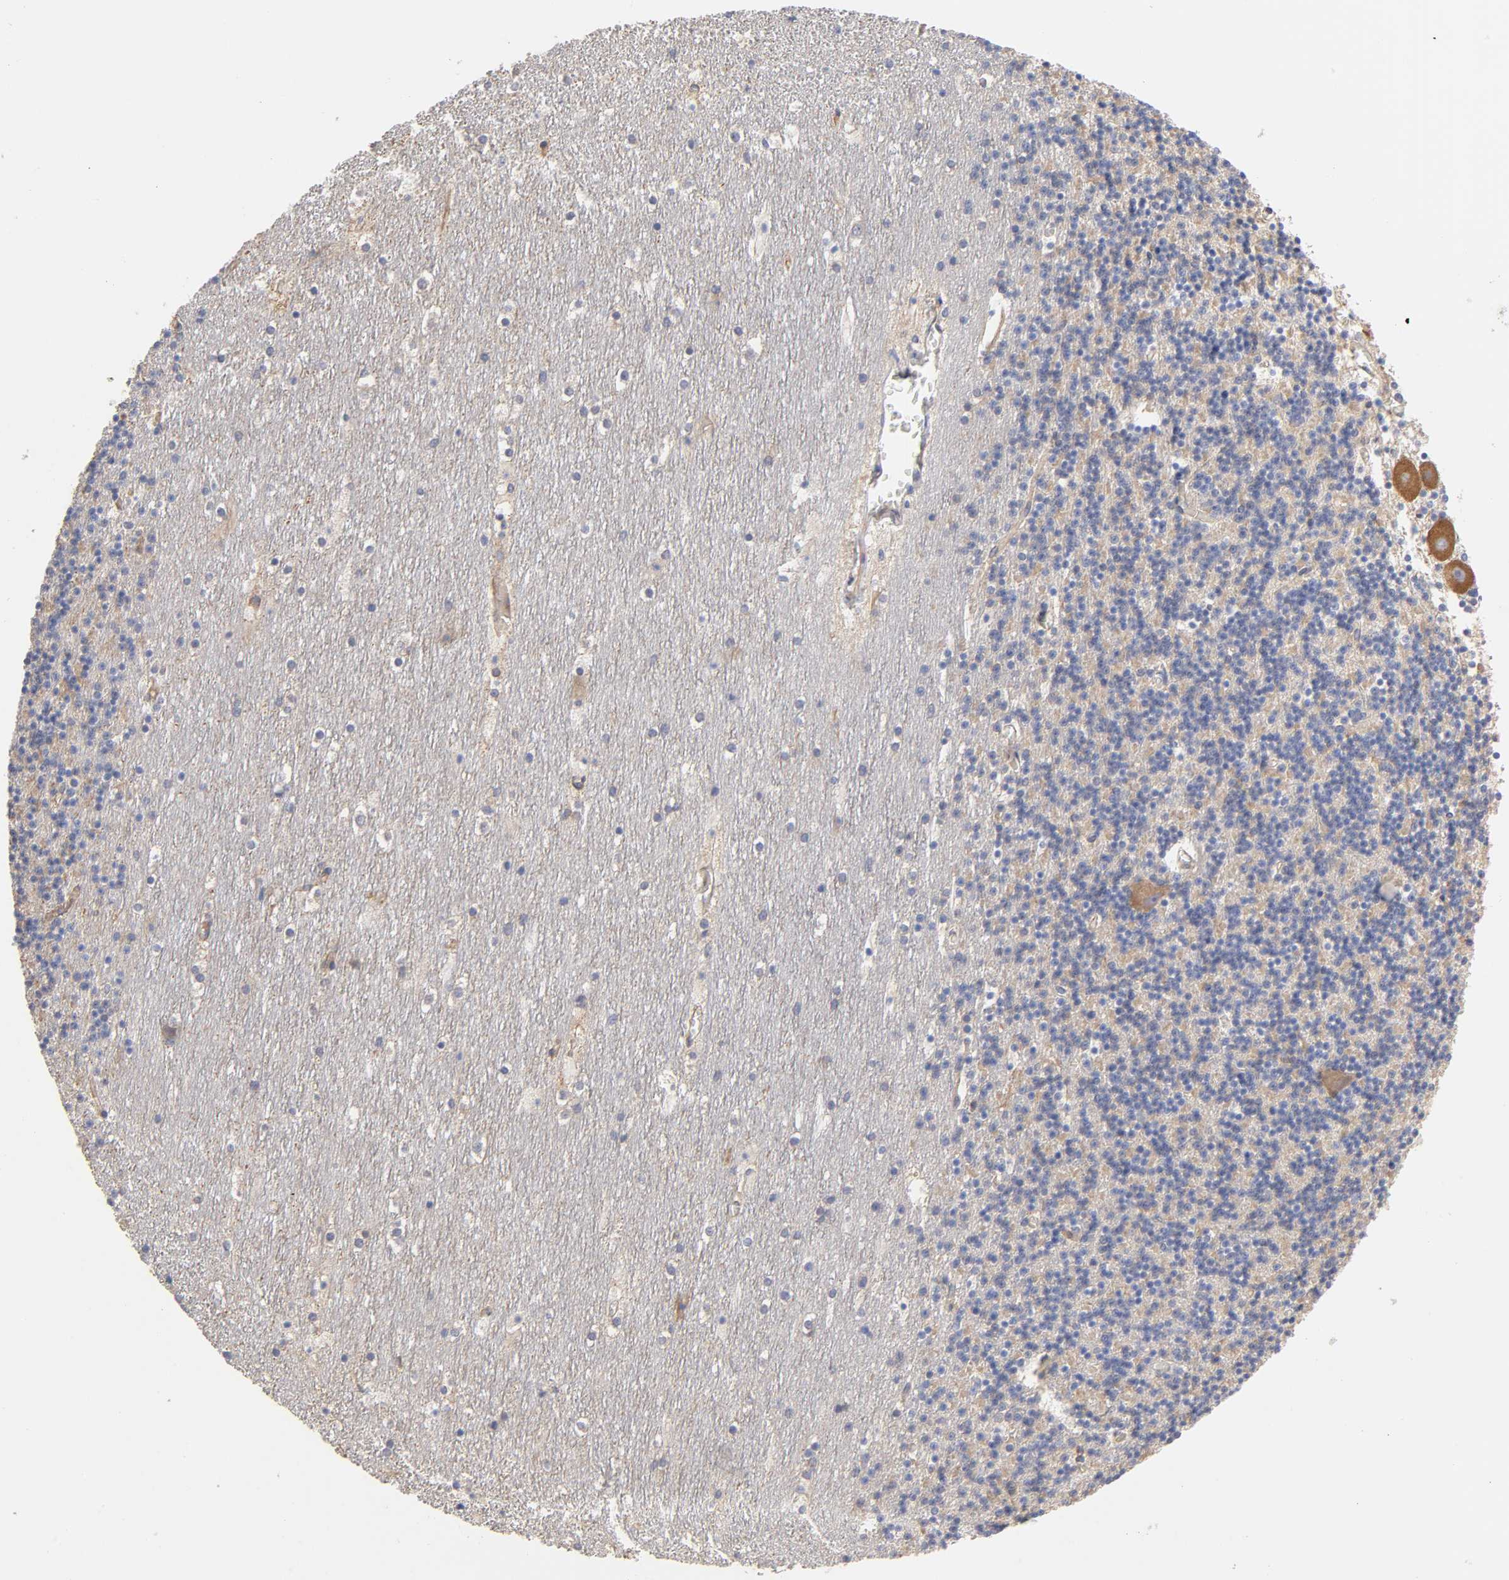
{"staining": {"intensity": "weak", "quantity": ">75%", "location": "cytoplasmic/membranous"}, "tissue": "cerebellum", "cell_type": "Cells in granular layer", "image_type": "normal", "snomed": [{"axis": "morphology", "description": "Normal tissue, NOS"}, {"axis": "topography", "description": "Cerebellum"}], "caption": "This histopathology image shows immunohistochemistry staining of unremarkable human cerebellum, with low weak cytoplasmic/membranous expression in approximately >75% of cells in granular layer.", "gene": "STRN3", "patient": {"sex": "male", "age": 45}}